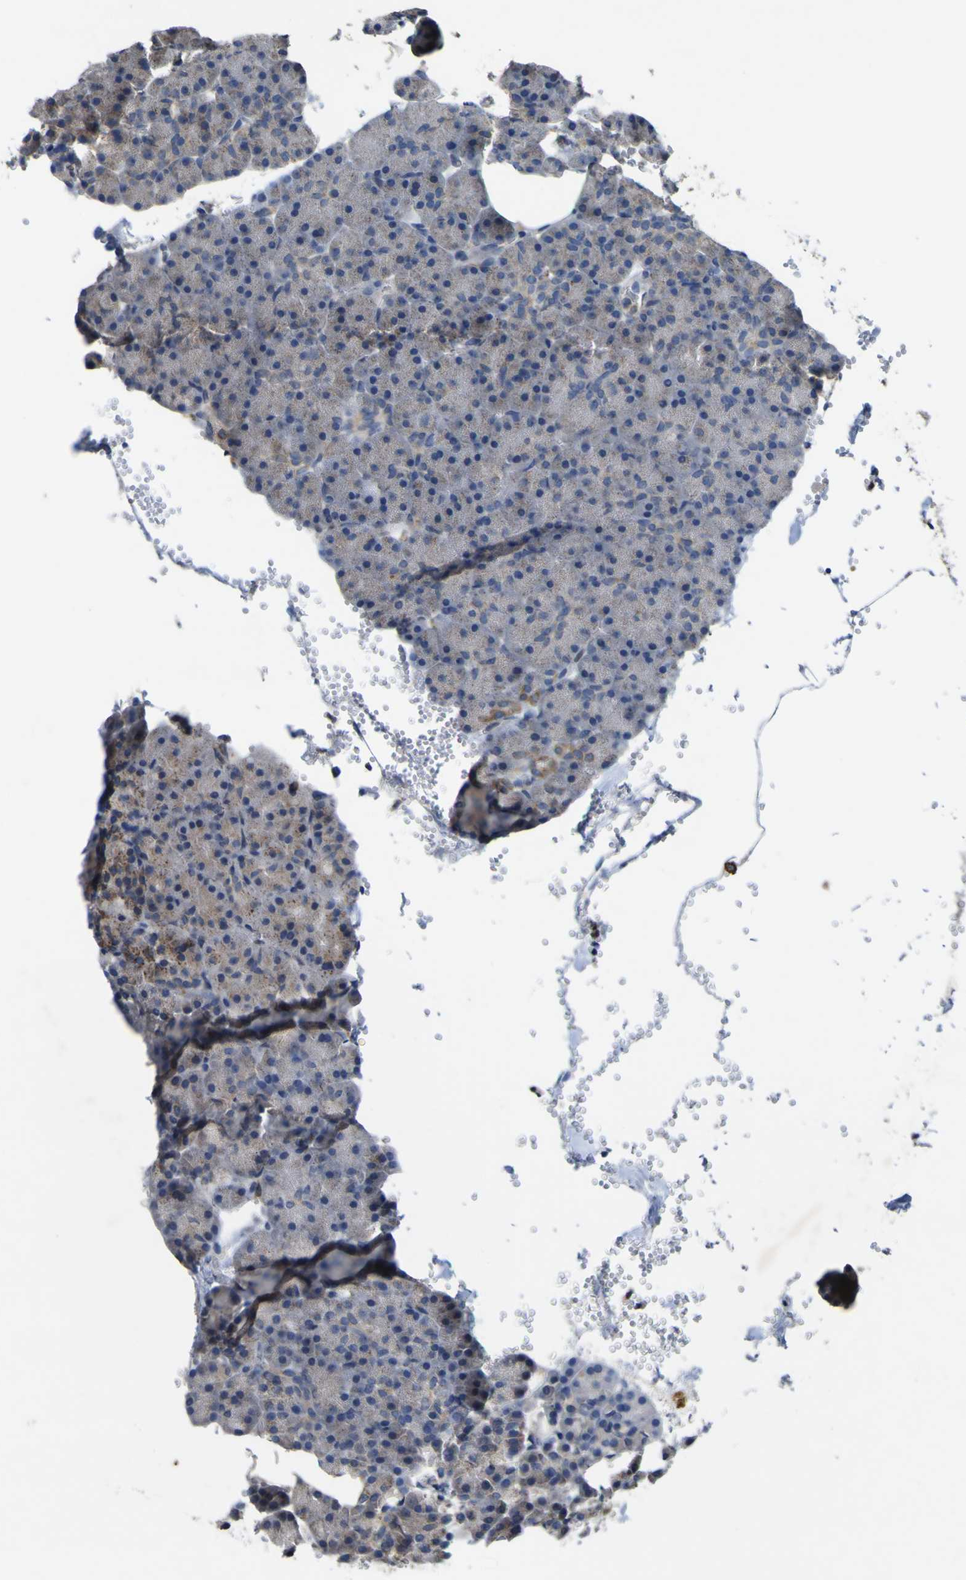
{"staining": {"intensity": "weak", "quantity": "<25%", "location": "cytoplasmic/membranous"}, "tissue": "pancreas", "cell_type": "Exocrine glandular cells", "image_type": "normal", "snomed": [{"axis": "morphology", "description": "Normal tissue, NOS"}, {"axis": "topography", "description": "Pancreas"}], "caption": "Immunohistochemistry of benign pancreas shows no expression in exocrine glandular cells. Nuclei are stained in blue.", "gene": "IRAK2", "patient": {"sex": "female", "age": 35}}